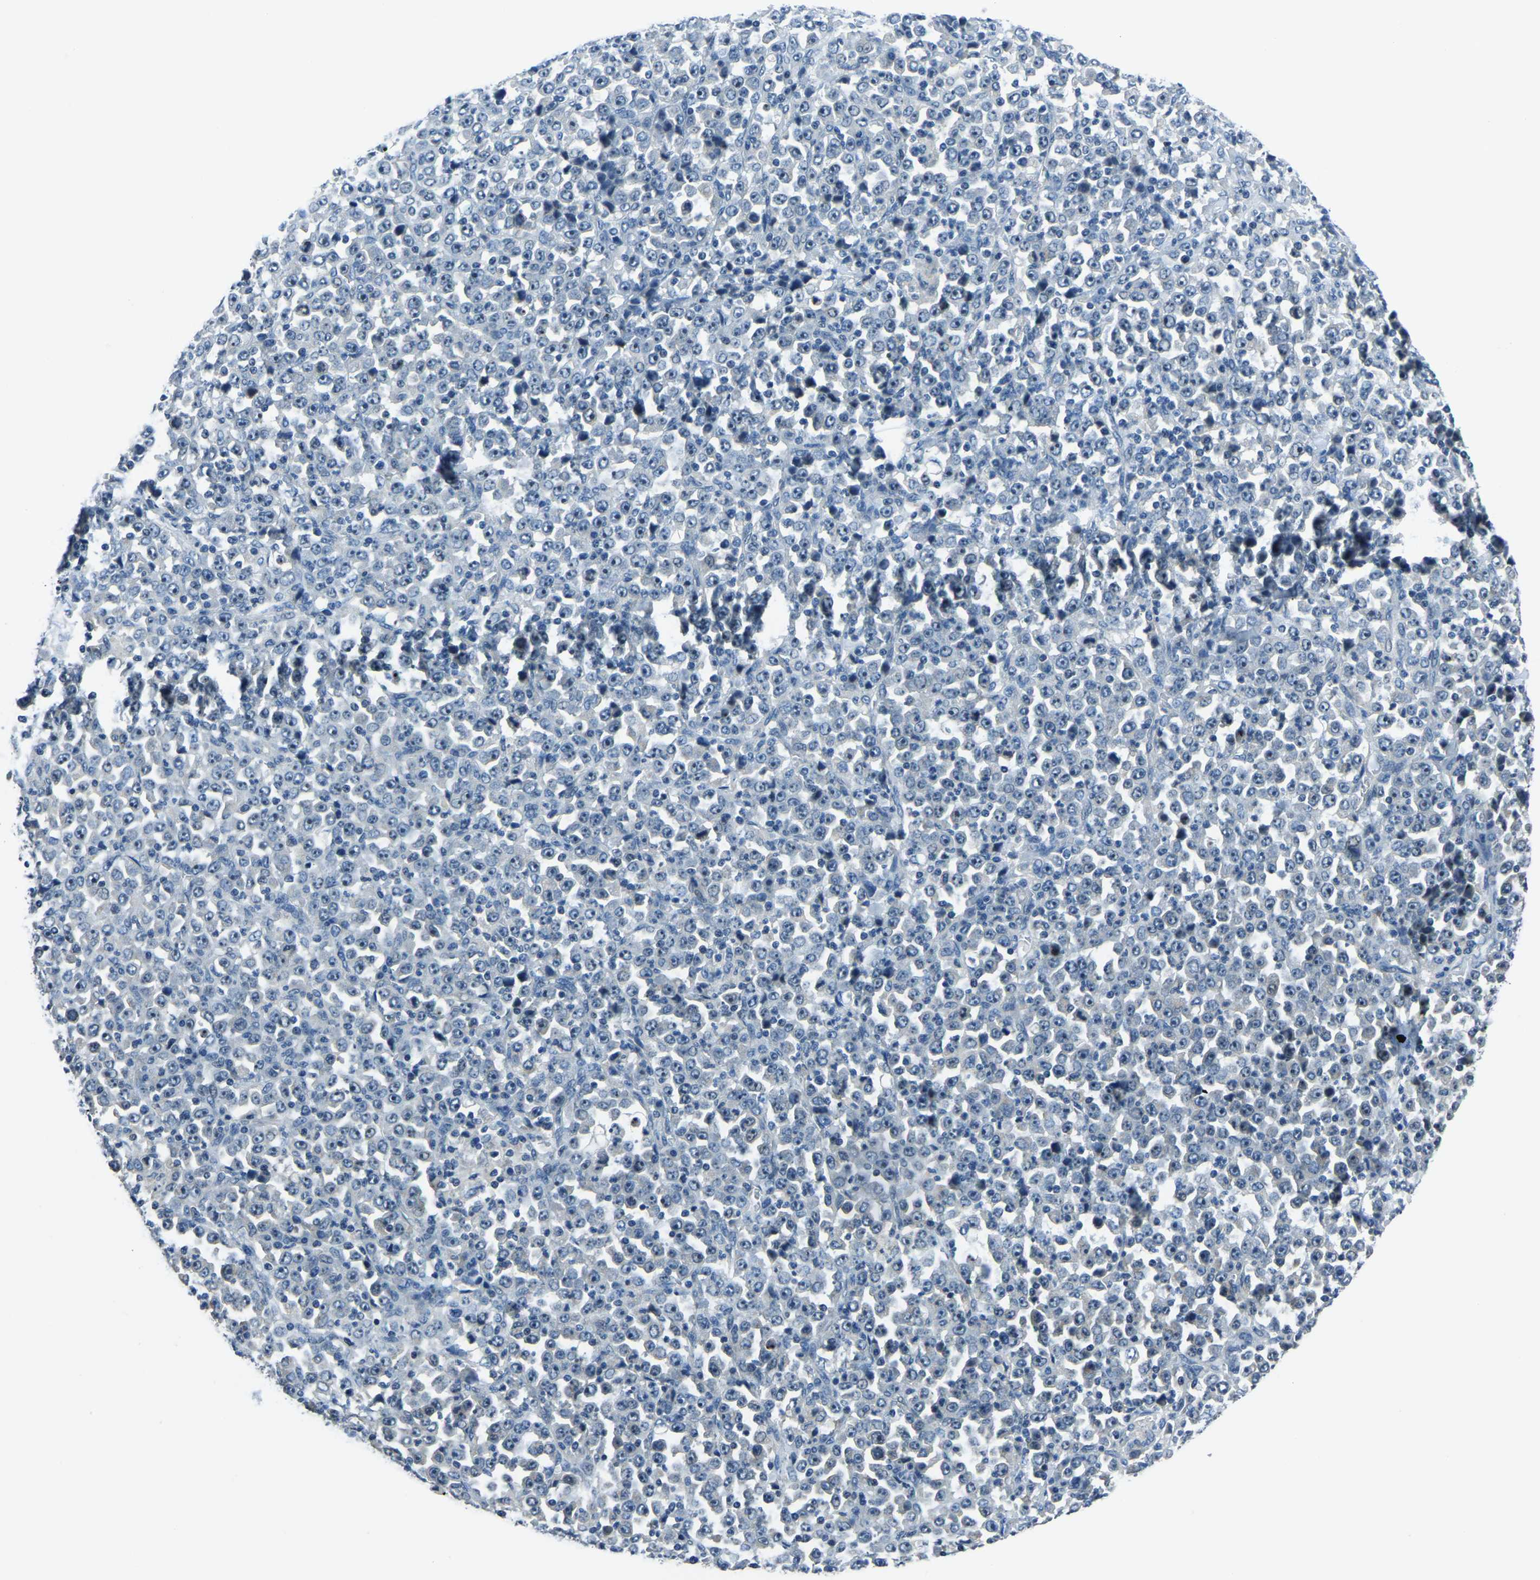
{"staining": {"intensity": "negative", "quantity": "none", "location": "none"}, "tissue": "stomach cancer", "cell_type": "Tumor cells", "image_type": "cancer", "snomed": [{"axis": "morphology", "description": "Normal tissue, NOS"}, {"axis": "morphology", "description": "Adenocarcinoma, NOS"}, {"axis": "topography", "description": "Stomach, upper"}, {"axis": "topography", "description": "Stomach"}], "caption": "Tumor cells show no significant expression in stomach adenocarcinoma.", "gene": "RRP1", "patient": {"sex": "male", "age": 59}}